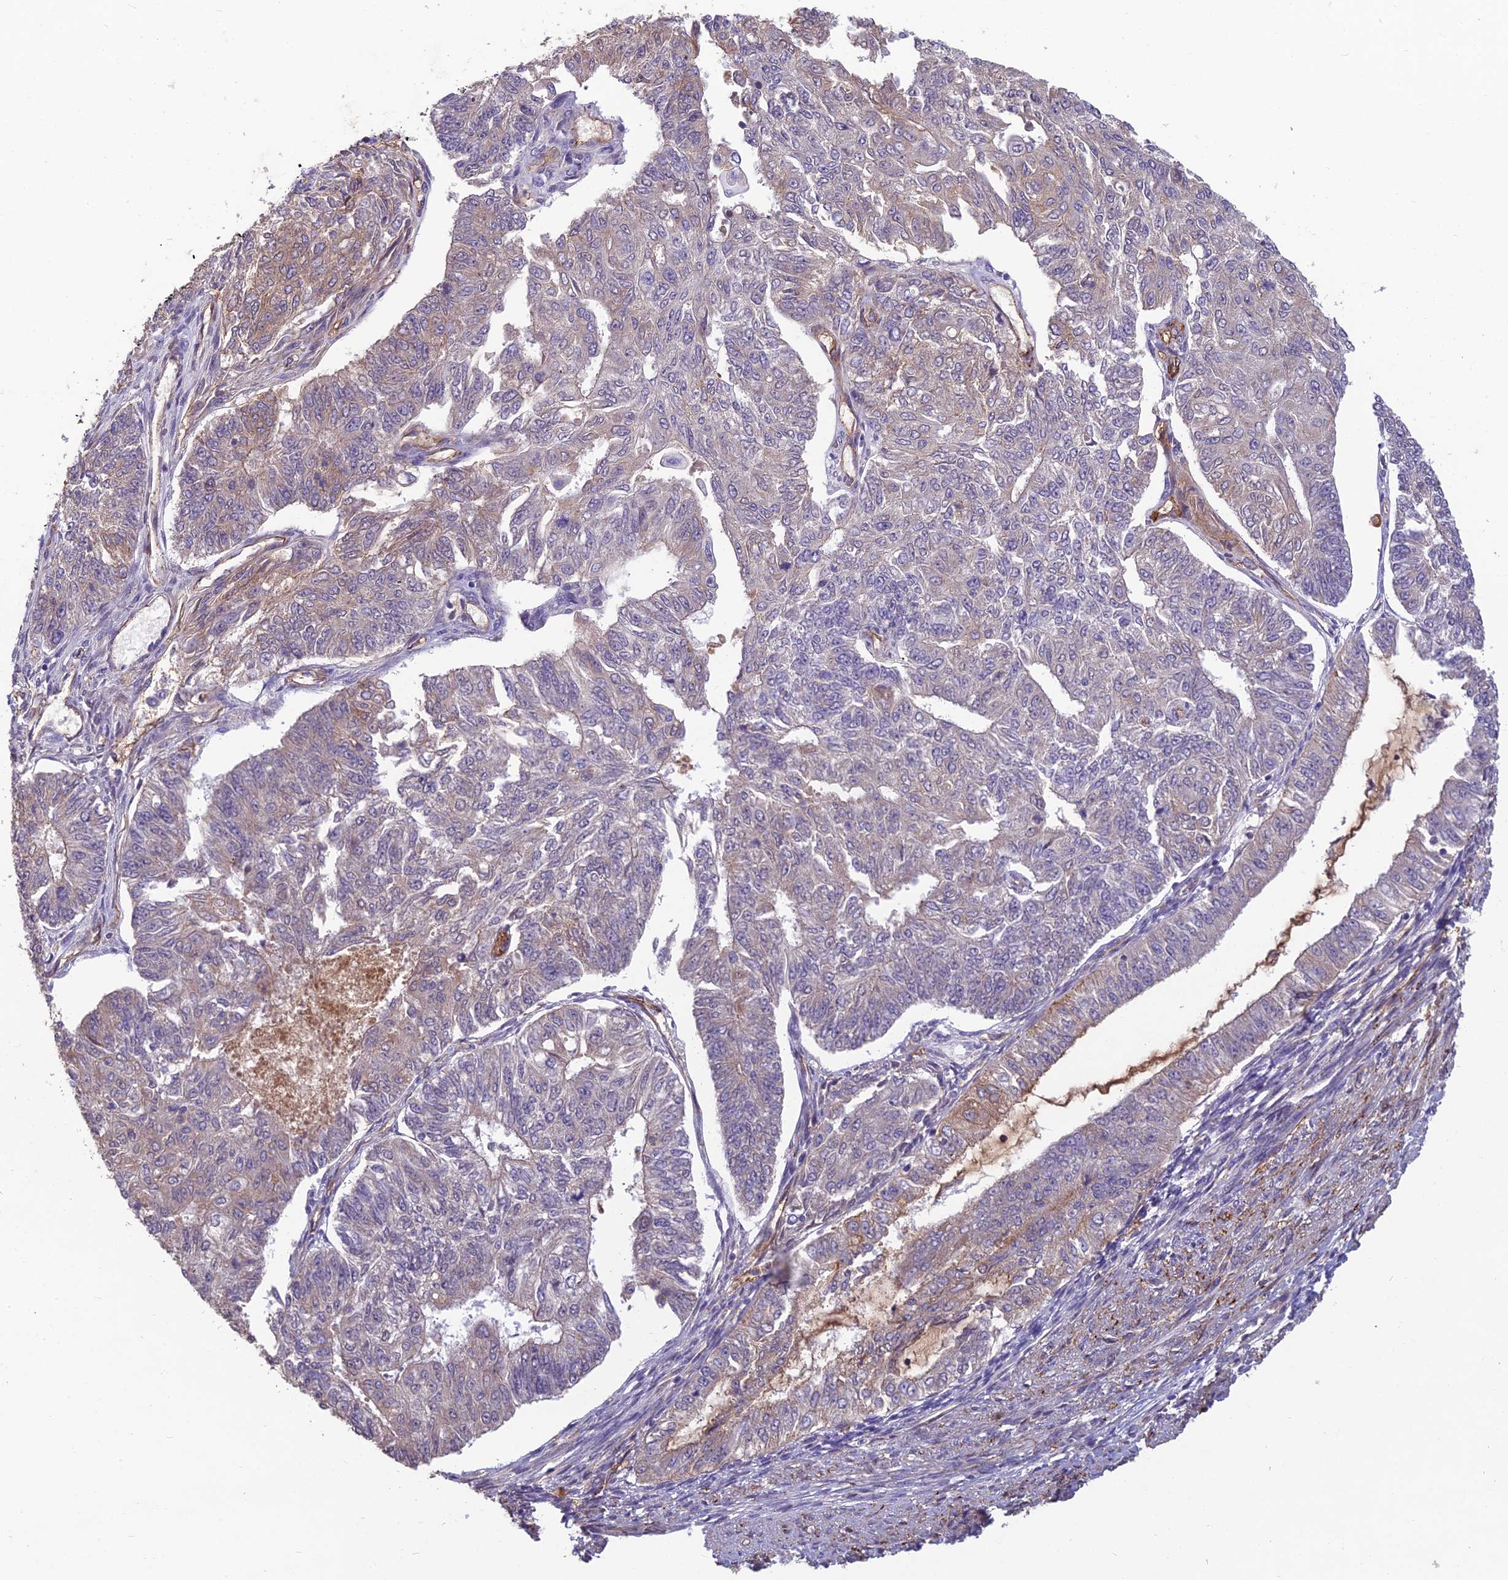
{"staining": {"intensity": "moderate", "quantity": "<25%", "location": "cytoplasmic/membranous"}, "tissue": "endometrial cancer", "cell_type": "Tumor cells", "image_type": "cancer", "snomed": [{"axis": "morphology", "description": "Adenocarcinoma, NOS"}, {"axis": "topography", "description": "Endometrium"}], "caption": "Protein analysis of adenocarcinoma (endometrial) tissue exhibits moderate cytoplasmic/membranous expression in approximately <25% of tumor cells. (DAB (3,3'-diaminobenzidine) IHC, brown staining for protein, blue staining for nuclei).", "gene": "TSPAN15", "patient": {"sex": "female", "age": 32}}